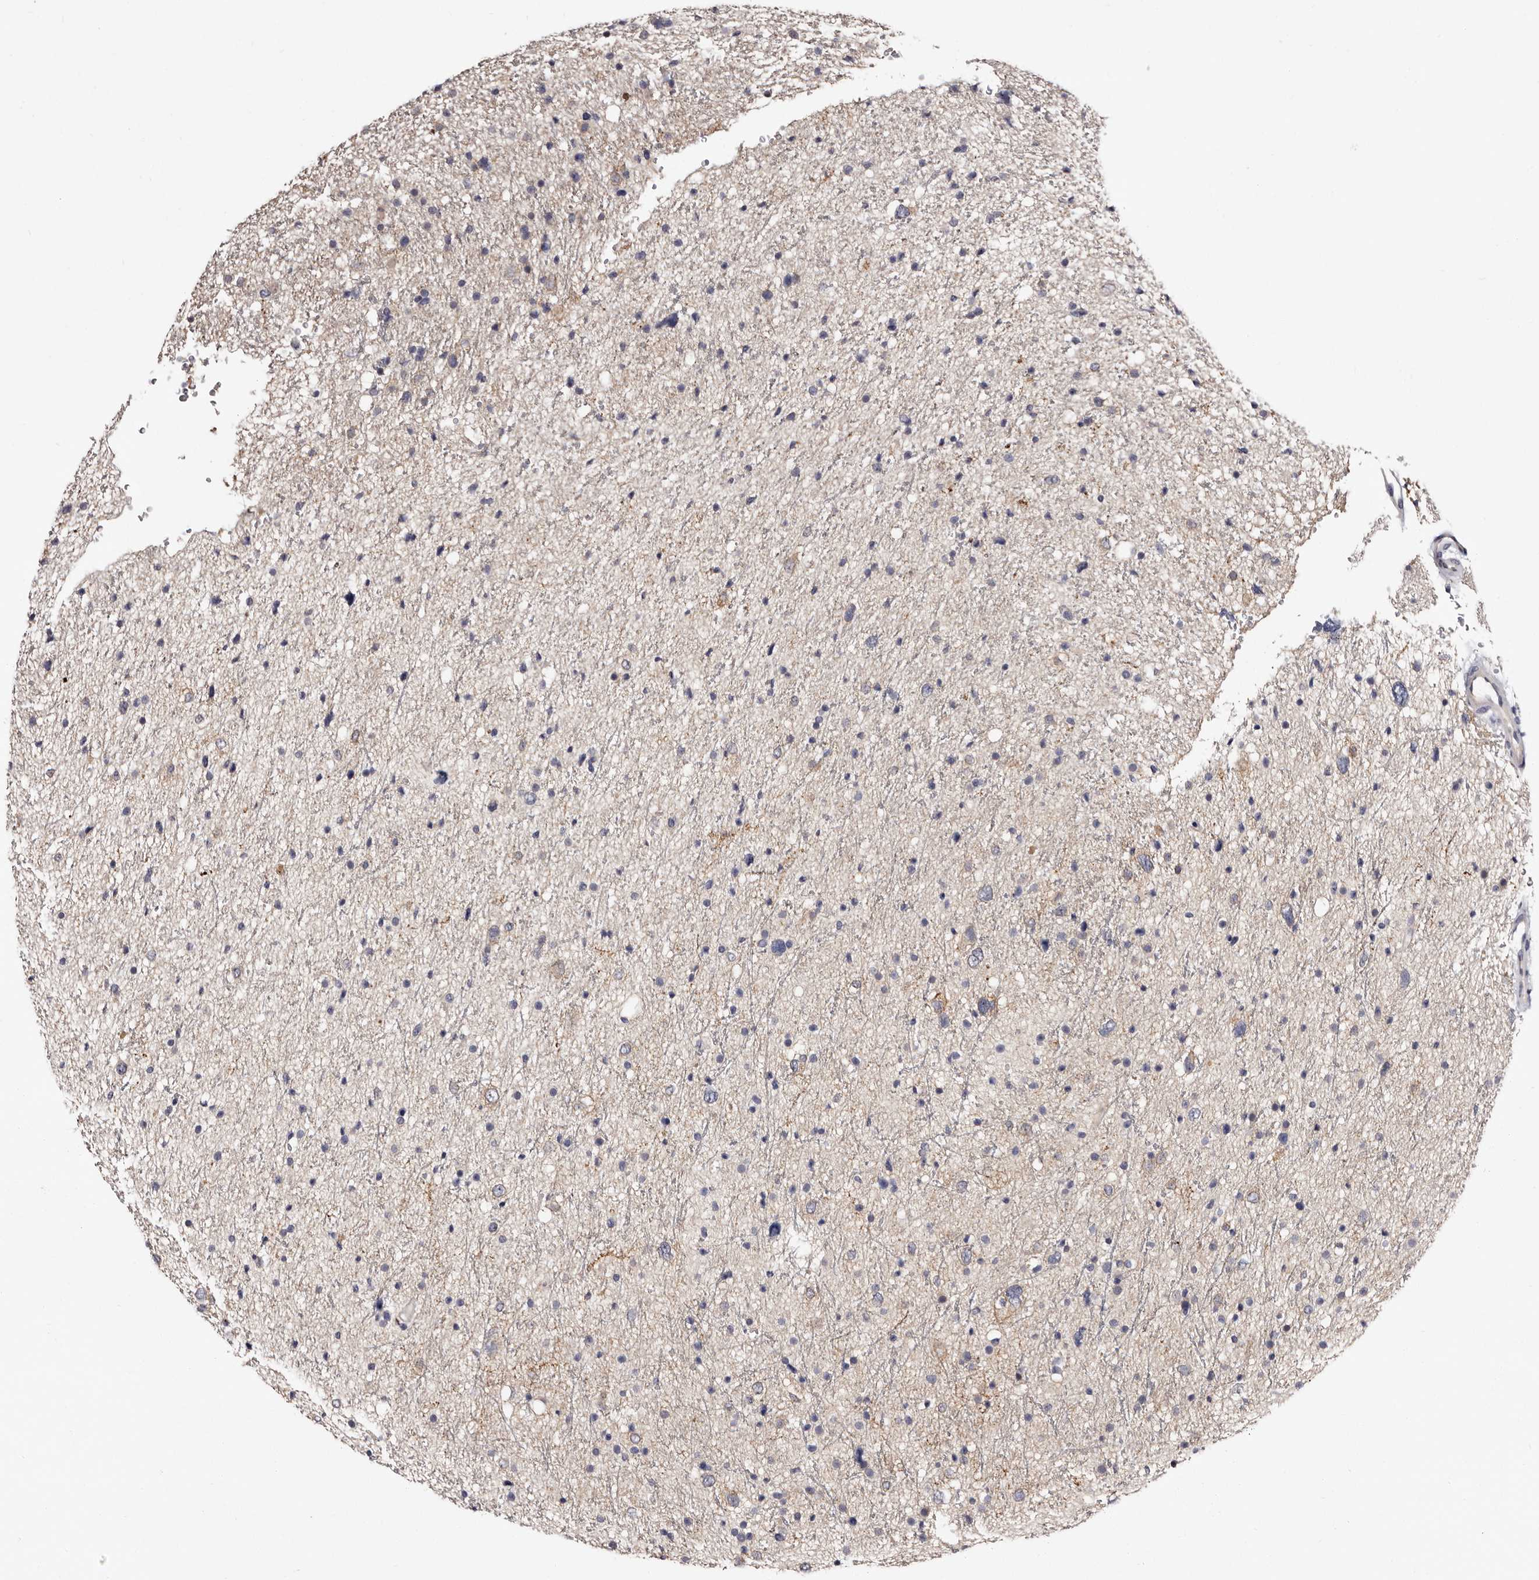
{"staining": {"intensity": "negative", "quantity": "none", "location": "none"}, "tissue": "glioma", "cell_type": "Tumor cells", "image_type": "cancer", "snomed": [{"axis": "morphology", "description": "Glioma, malignant, Low grade"}, {"axis": "topography", "description": "Brain"}], "caption": "The photomicrograph reveals no significant positivity in tumor cells of glioma.", "gene": "LANCL2", "patient": {"sex": "female", "age": 37}}